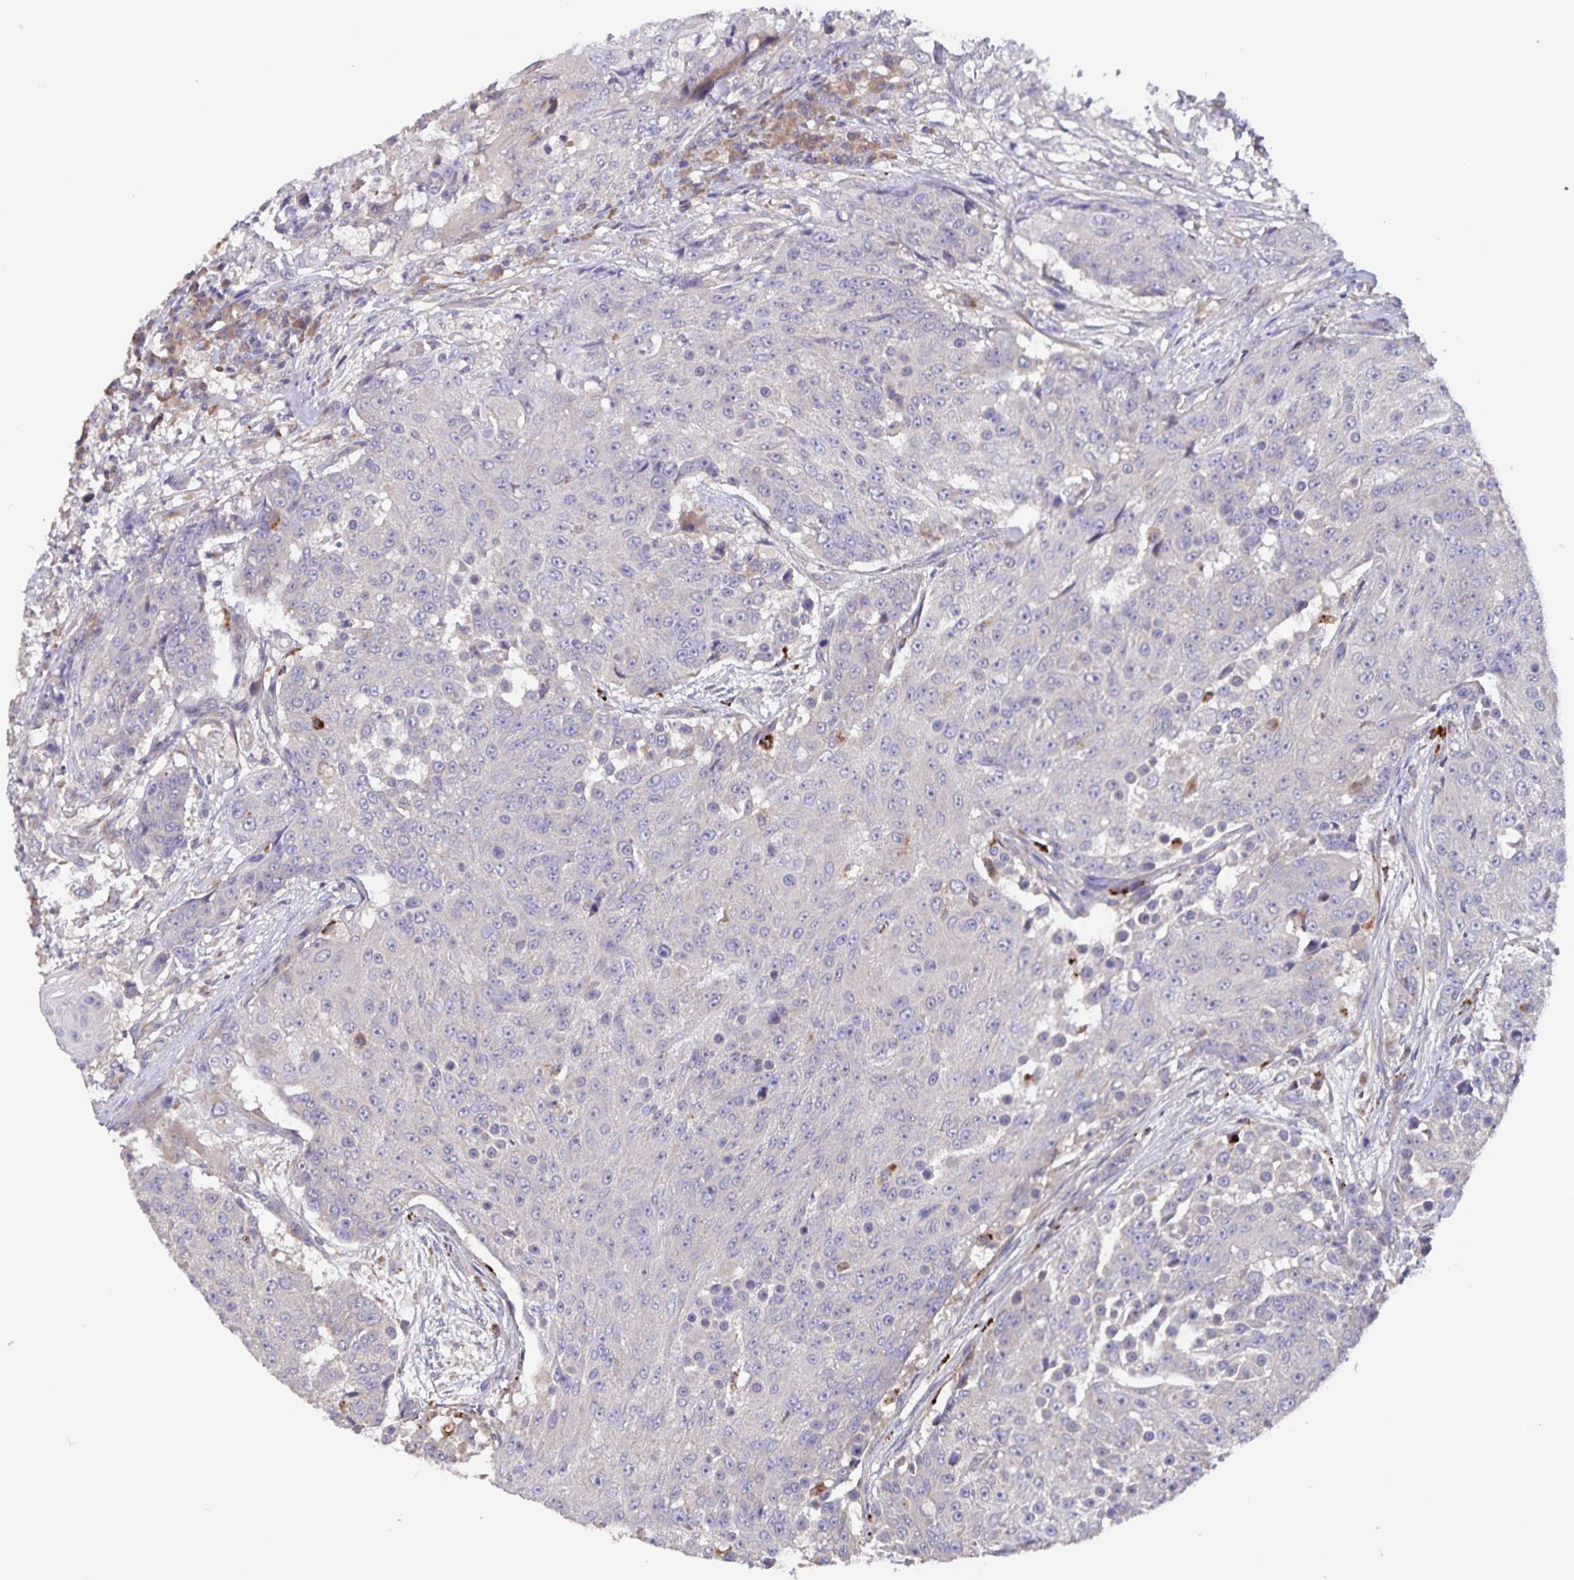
{"staining": {"intensity": "negative", "quantity": "none", "location": "none"}, "tissue": "urothelial cancer", "cell_type": "Tumor cells", "image_type": "cancer", "snomed": [{"axis": "morphology", "description": "Urothelial carcinoma, High grade"}, {"axis": "topography", "description": "Urinary bladder"}], "caption": "The image exhibits no significant positivity in tumor cells of urothelial cancer. (Brightfield microscopy of DAB immunohistochemistry at high magnification).", "gene": "FBXL16", "patient": {"sex": "female", "age": 63}}